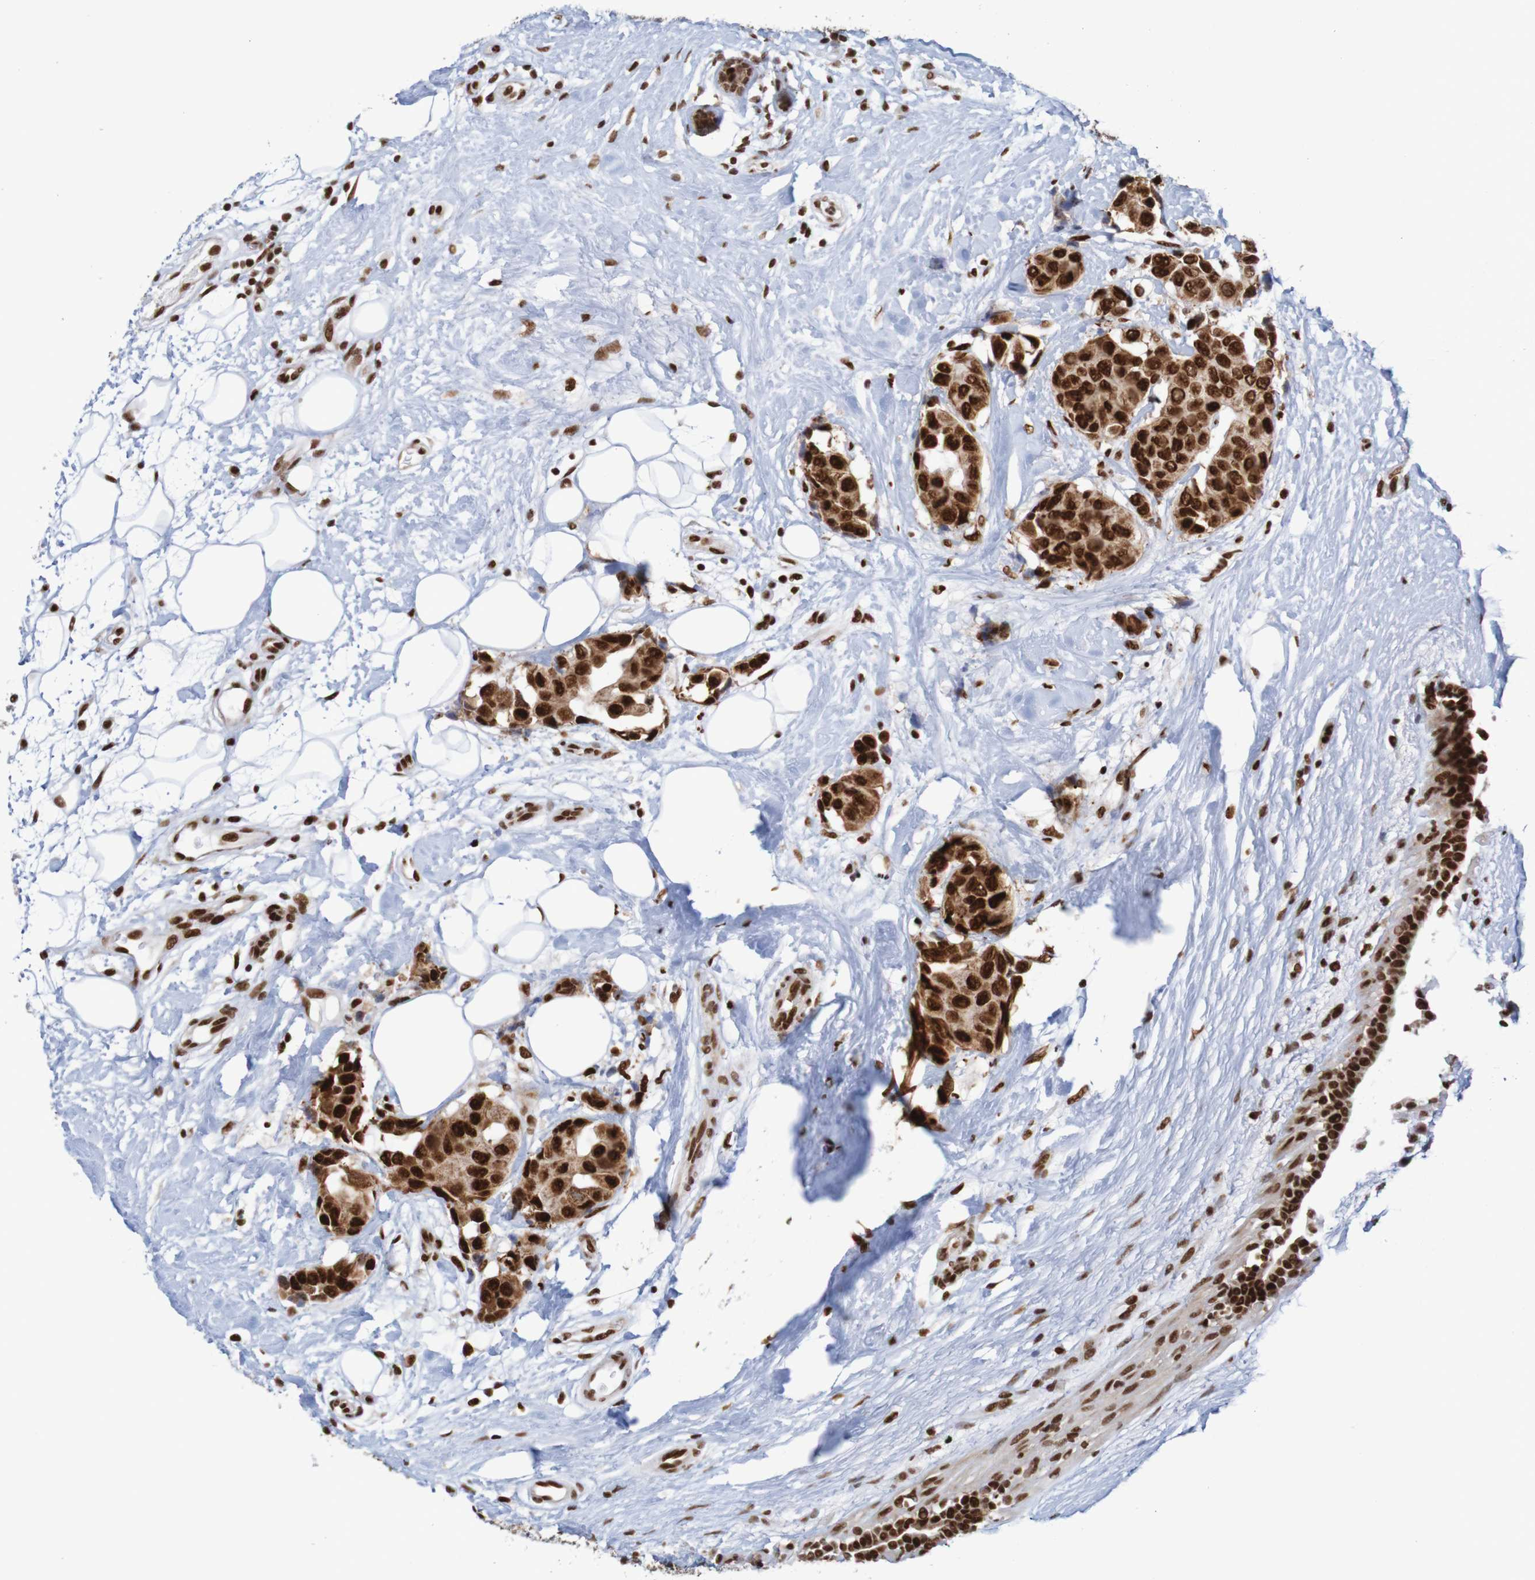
{"staining": {"intensity": "strong", "quantity": ">75%", "location": "nuclear"}, "tissue": "breast cancer", "cell_type": "Tumor cells", "image_type": "cancer", "snomed": [{"axis": "morphology", "description": "Normal tissue, NOS"}, {"axis": "morphology", "description": "Duct carcinoma"}, {"axis": "topography", "description": "Breast"}], "caption": "IHC image of breast invasive ductal carcinoma stained for a protein (brown), which reveals high levels of strong nuclear staining in approximately >75% of tumor cells.", "gene": "THRAP3", "patient": {"sex": "female", "age": 39}}